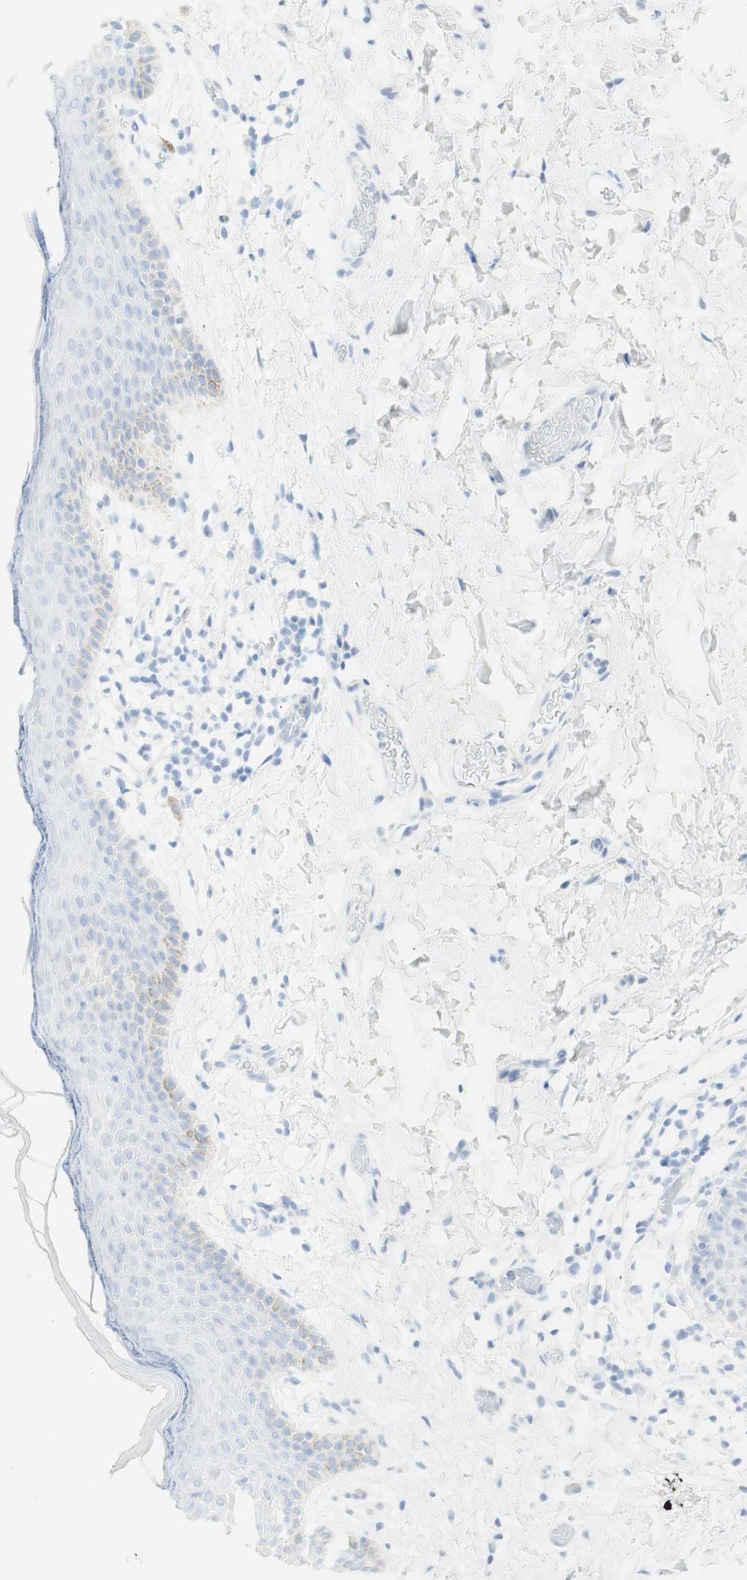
{"staining": {"intensity": "negative", "quantity": "none", "location": "none"}, "tissue": "skin", "cell_type": "Epidermal cells", "image_type": "normal", "snomed": [{"axis": "morphology", "description": "Normal tissue, NOS"}, {"axis": "topography", "description": "Adipose tissue"}, {"axis": "topography", "description": "Vascular tissue"}, {"axis": "topography", "description": "Anal"}, {"axis": "topography", "description": "Peripheral nerve tissue"}], "caption": "This is a micrograph of IHC staining of unremarkable skin, which shows no staining in epidermal cells.", "gene": "TPO", "patient": {"sex": "female", "age": 54}}